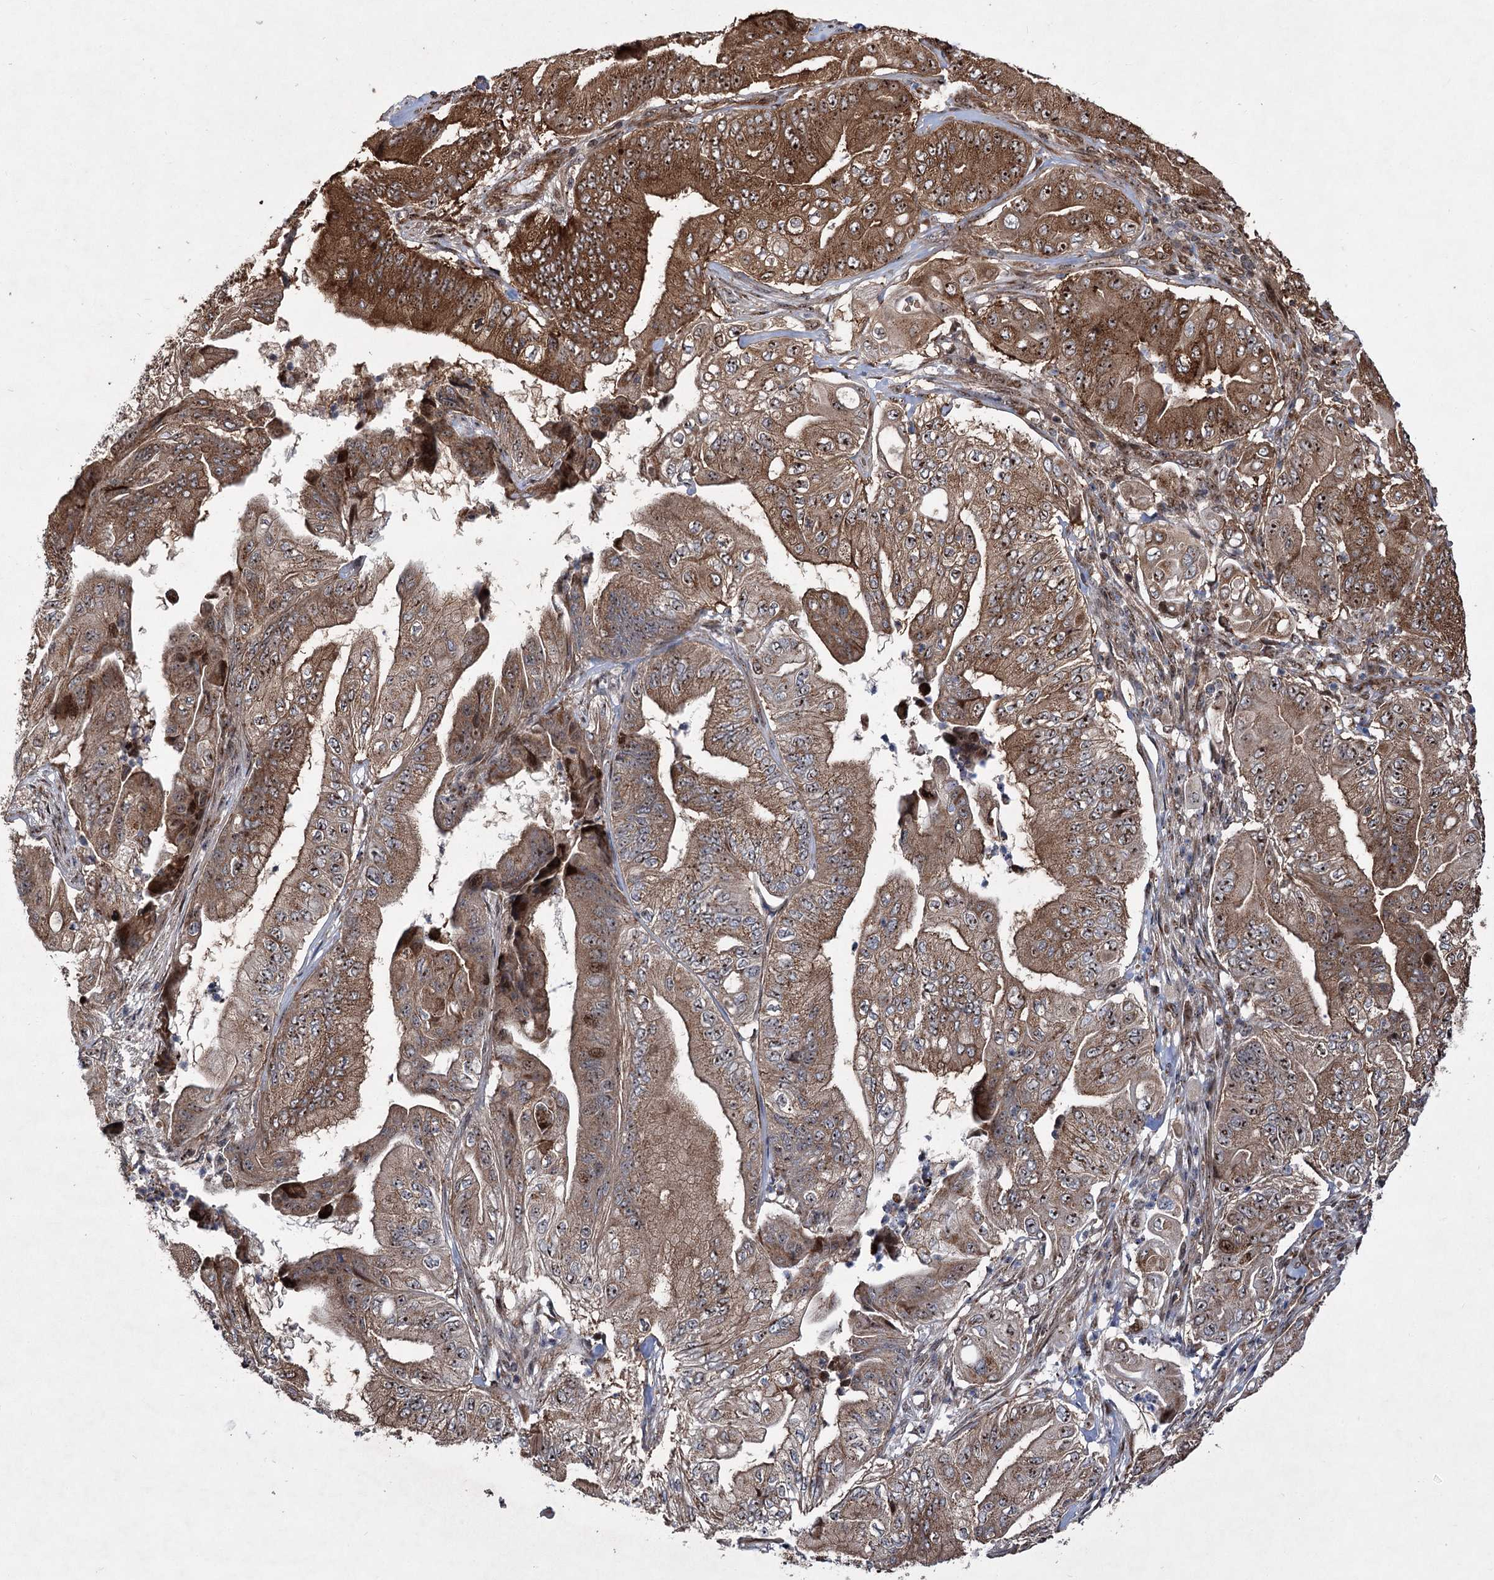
{"staining": {"intensity": "strong", "quantity": ">75%", "location": "cytoplasmic/membranous,nuclear"}, "tissue": "pancreatic cancer", "cell_type": "Tumor cells", "image_type": "cancer", "snomed": [{"axis": "morphology", "description": "Adenocarcinoma, NOS"}, {"axis": "topography", "description": "Pancreas"}], "caption": "This is an image of immunohistochemistry (IHC) staining of pancreatic cancer, which shows strong expression in the cytoplasmic/membranous and nuclear of tumor cells.", "gene": "SERINC5", "patient": {"sex": "female", "age": 77}}